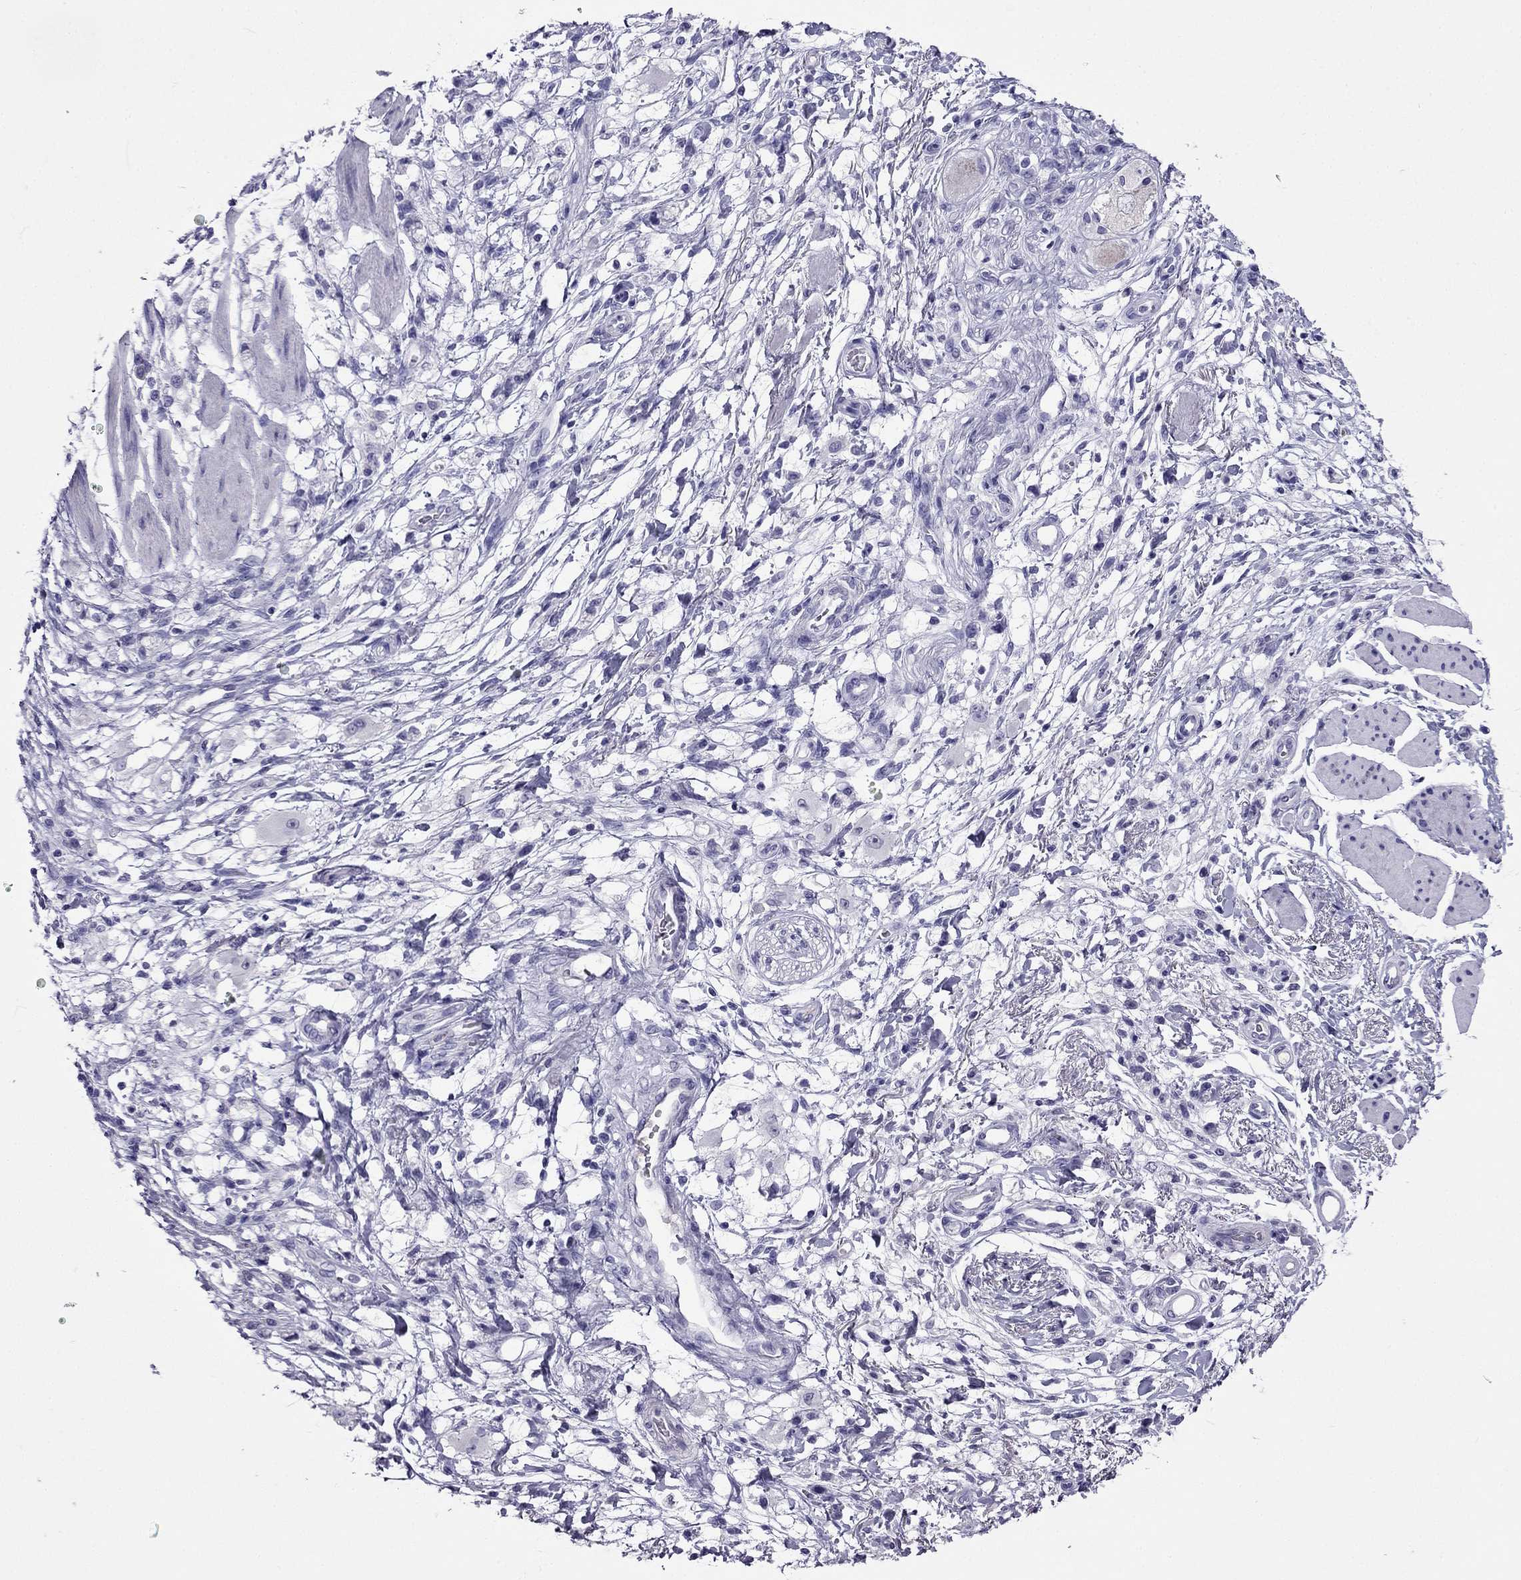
{"staining": {"intensity": "negative", "quantity": "none", "location": "none"}, "tissue": "stomach cancer", "cell_type": "Tumor cells", "image_type": "cancer", "snomed": [{"axis": "morphology", "description": "Adenocarcinoma, NOS"}, {"axis": "topography", "description": "Stomach"}], "caption": "IHC photomicrograph of human stomach cancer (adenocarcinoma) stained for a protein (brown), which reveals no positivity in tumor cells.", "gene": "CDHR4", "patient": {"sex": "female", "age": 60}}